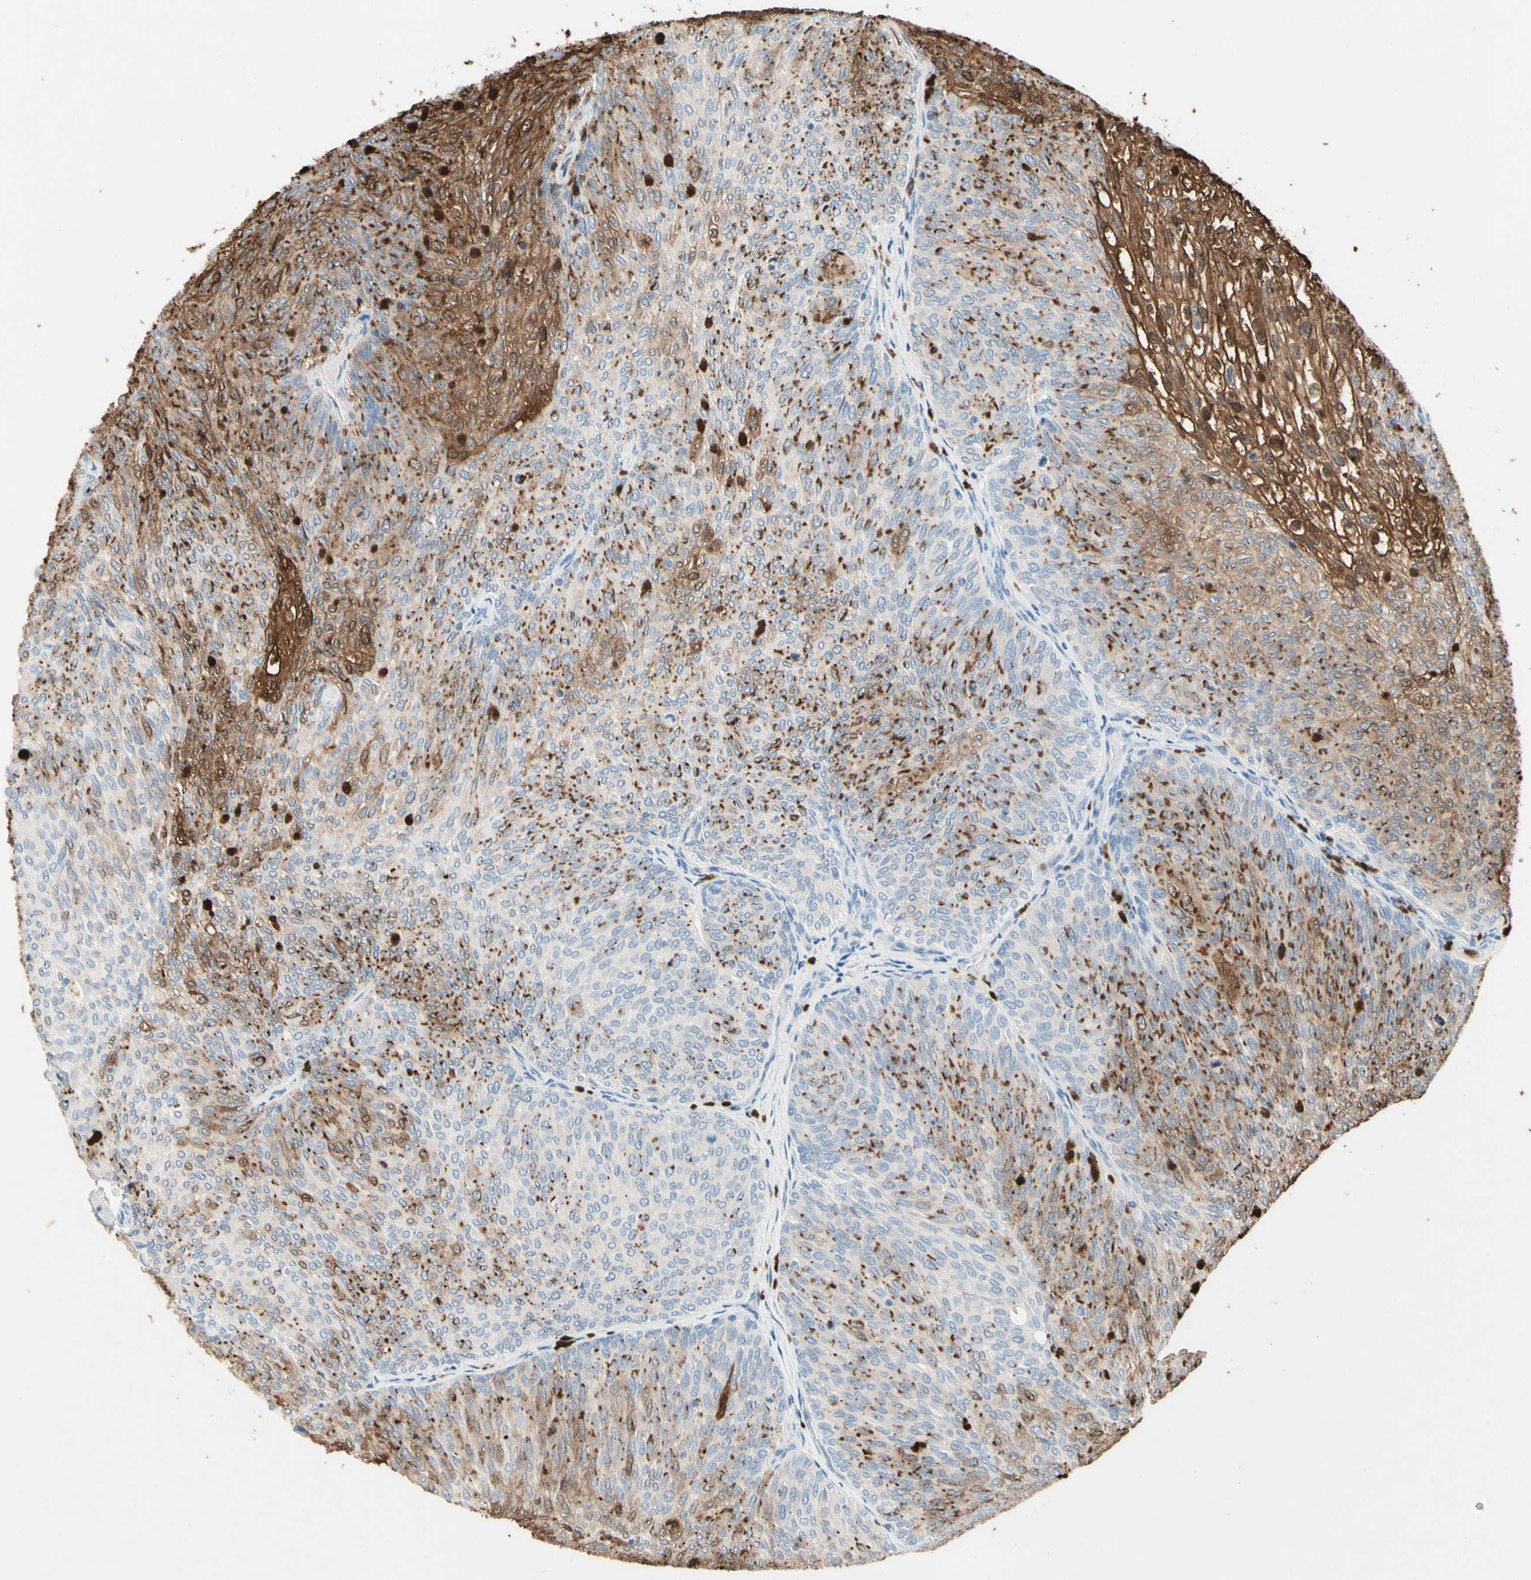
{"staining": {"intensity": "moderate", "quantity": "25%-75%", "location": "cytoplasmic/membranous,nuclear"}, "tissue": "urothelial cancer", "cell_type": "Tumor cells", "image_type": "cancer", "snomed": [{"axis": "morphology", "description": "Urothelial carcinoma, Low grade"}, {"axis": "topography", "description": "Urinary bladder"}], "caption": "Tumor cells reveal moderate cytoplasmic/membranous and nuclear expression in approximately 25%-75% of cells in urothelial cancer.", "gene": "NFKBIZ", "patient": {"sex": "female", "age": 79}}